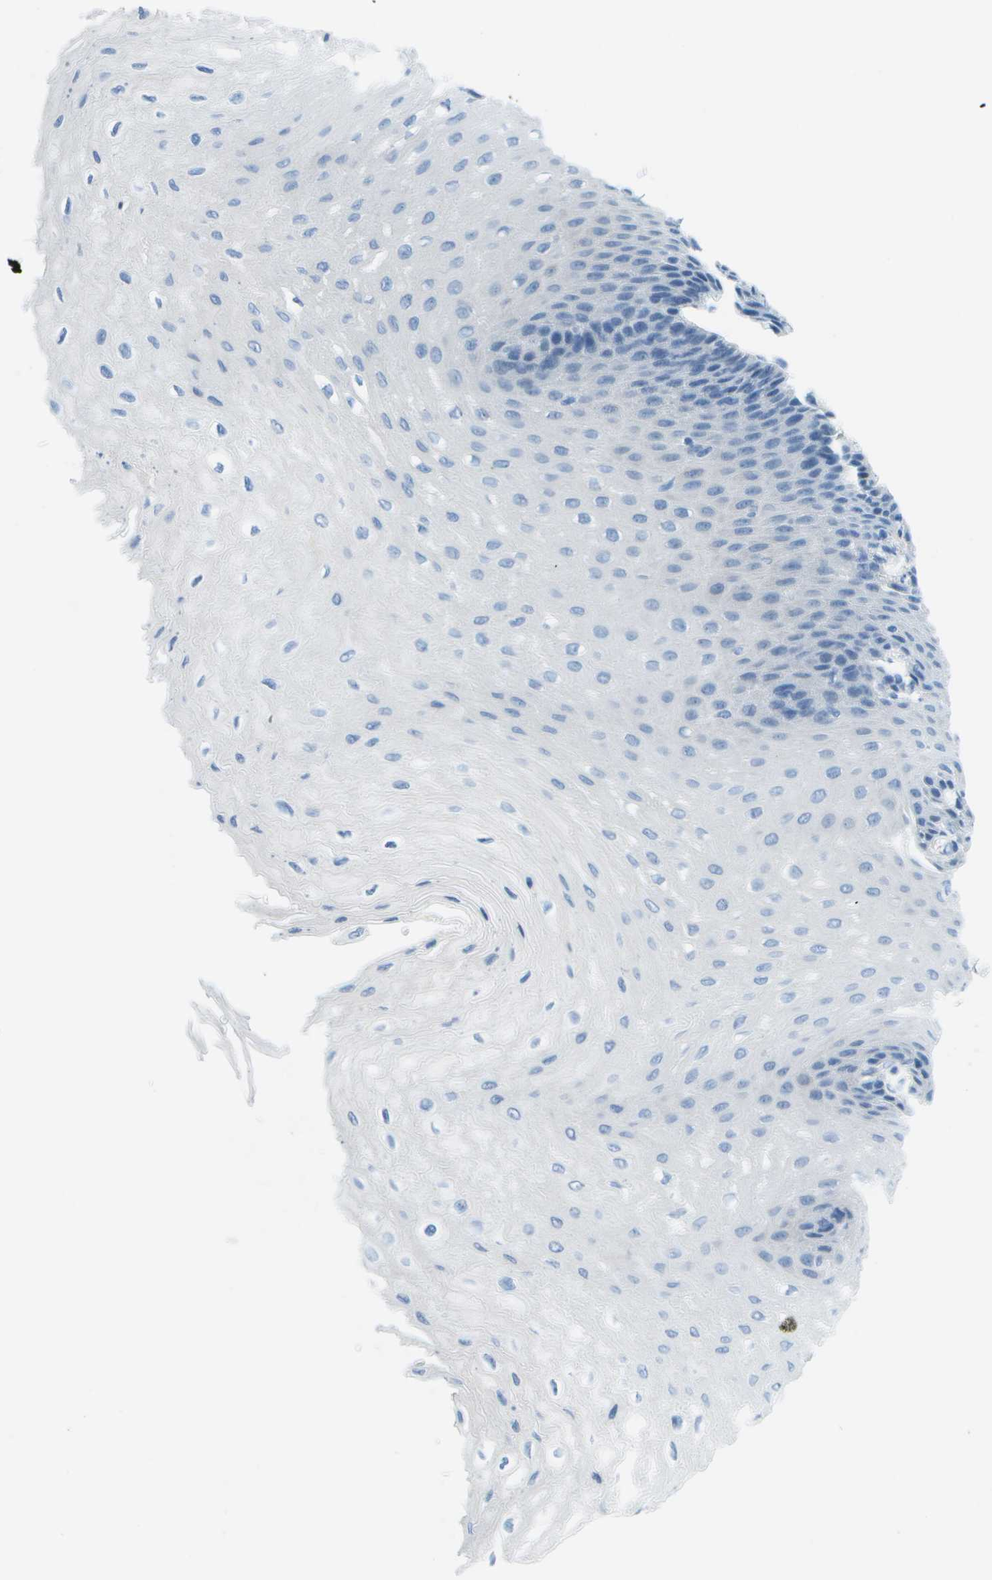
{"staining": {"intensity": "negative", "quantity": "none", "location": "none"}, "tissue": "esophagus", "cell_type": "Squamous epithelial cells", "image_type": "normal", "snomed": [{"axis": "morphology", "description": "Normal tissue, NOS"}, {"axis": "topography", "description": "Esophagus"}], "caption": "DAB (3,3'-diaminobenzidine) immunohistochemical staining of normal esophagus shows no significant expression in squamous epithelial cells. (Stains: DAB (3,3'-diaminobenzidine) immunohistochemistry with hematoxylin counter stain, Microscopy: brightfield microscopy at high magnification).", "gene": "CDHR2", "patient": {"sex": "female", "age": 72}}